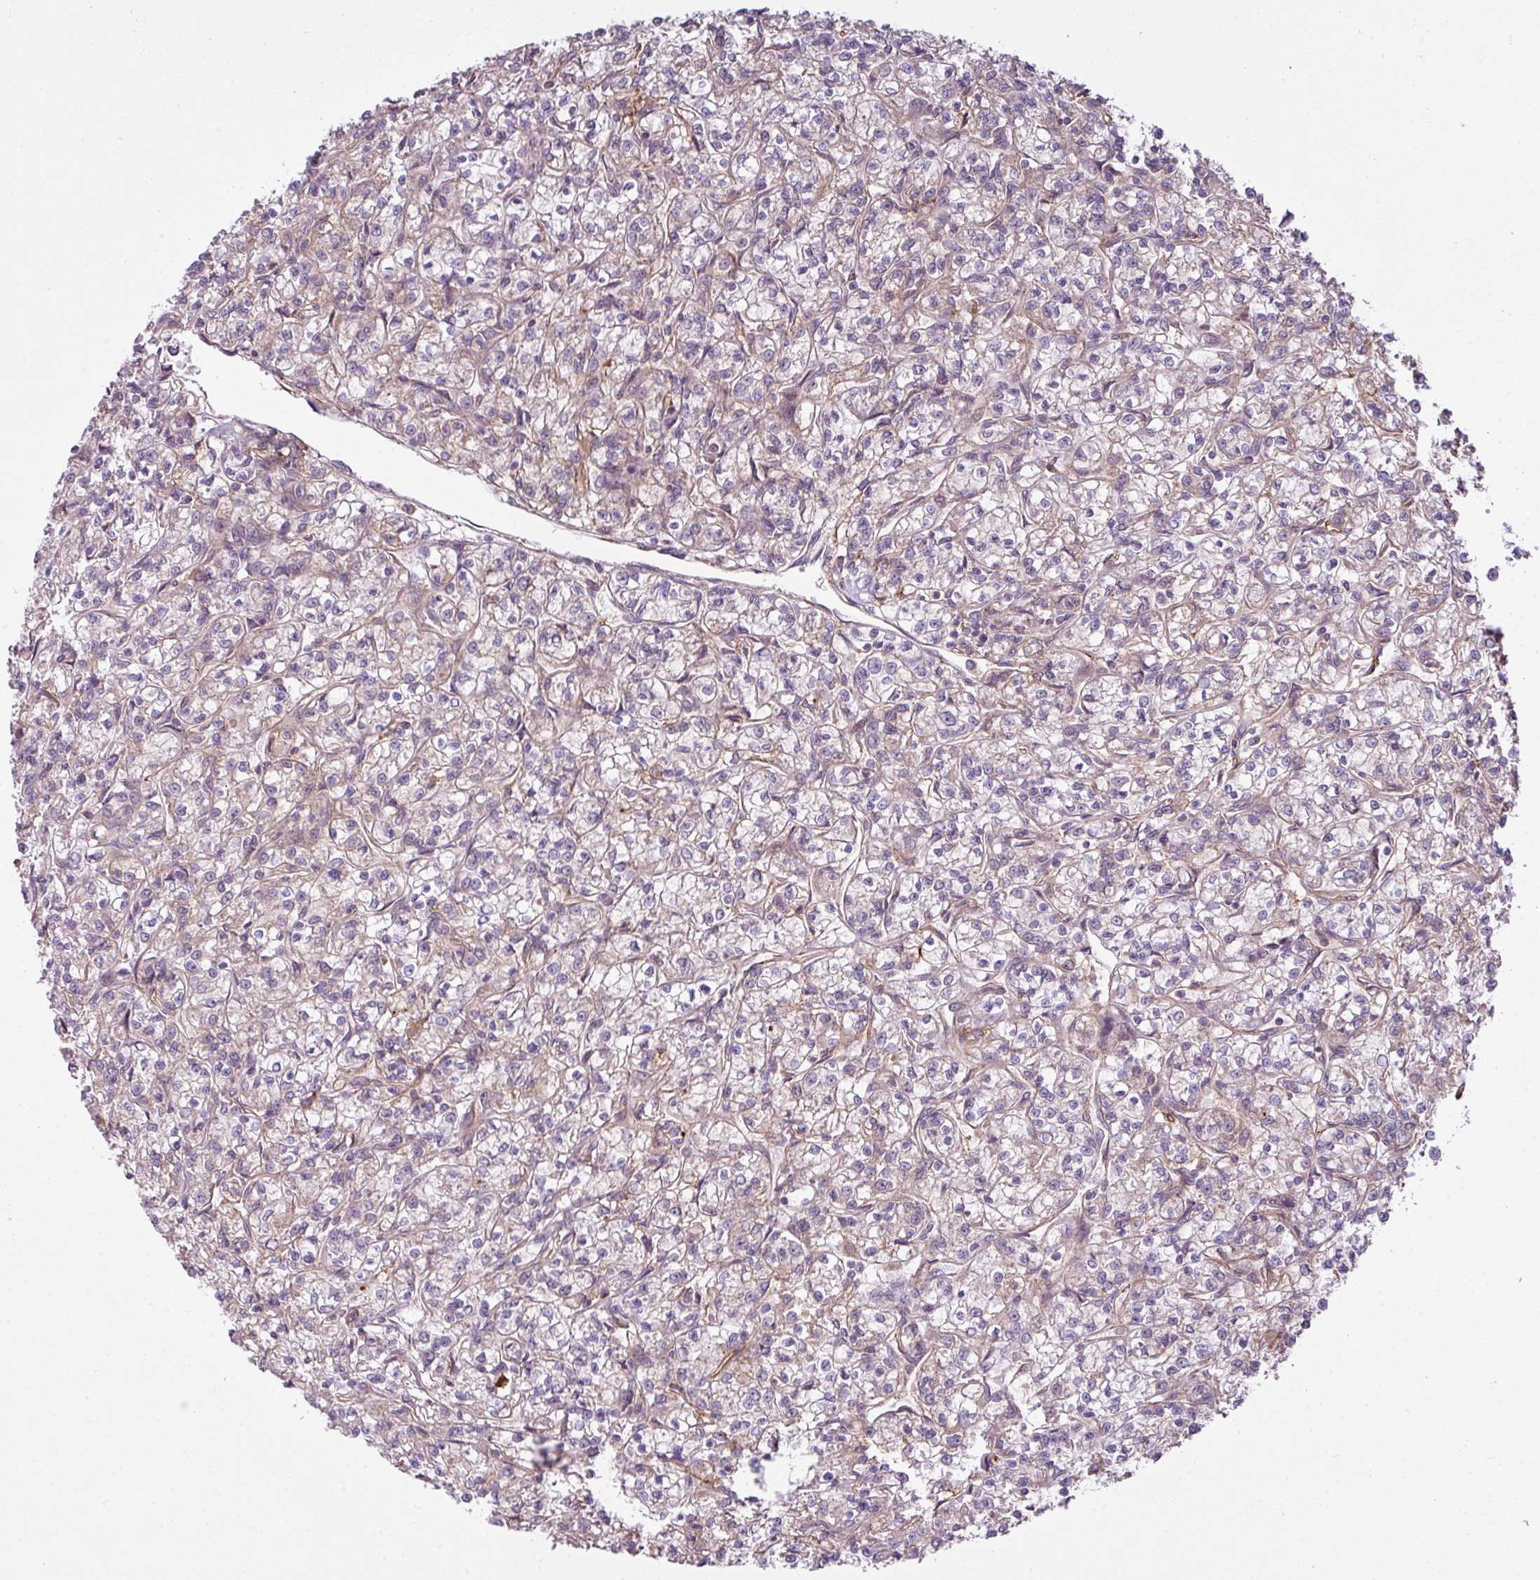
{"staining": {"intensity": "negative", "quantity": "none", "location": "none"}, "tissue": "renal cancer", "cell_type": "Tumor cells", "image_type": "cancer", "snomed": [{"axis": "morphology", "description": "Adenocarcinoma, NOS"}, {"axis": "topography", "description": "Kidney"}], "caption": "An image of adenocarcinoma (renal) stained for a protein demonstrates no brown staining in tumor cells.", "gene": "ZC2HC1C", "patient": {"sex": "female", "age": 59}}